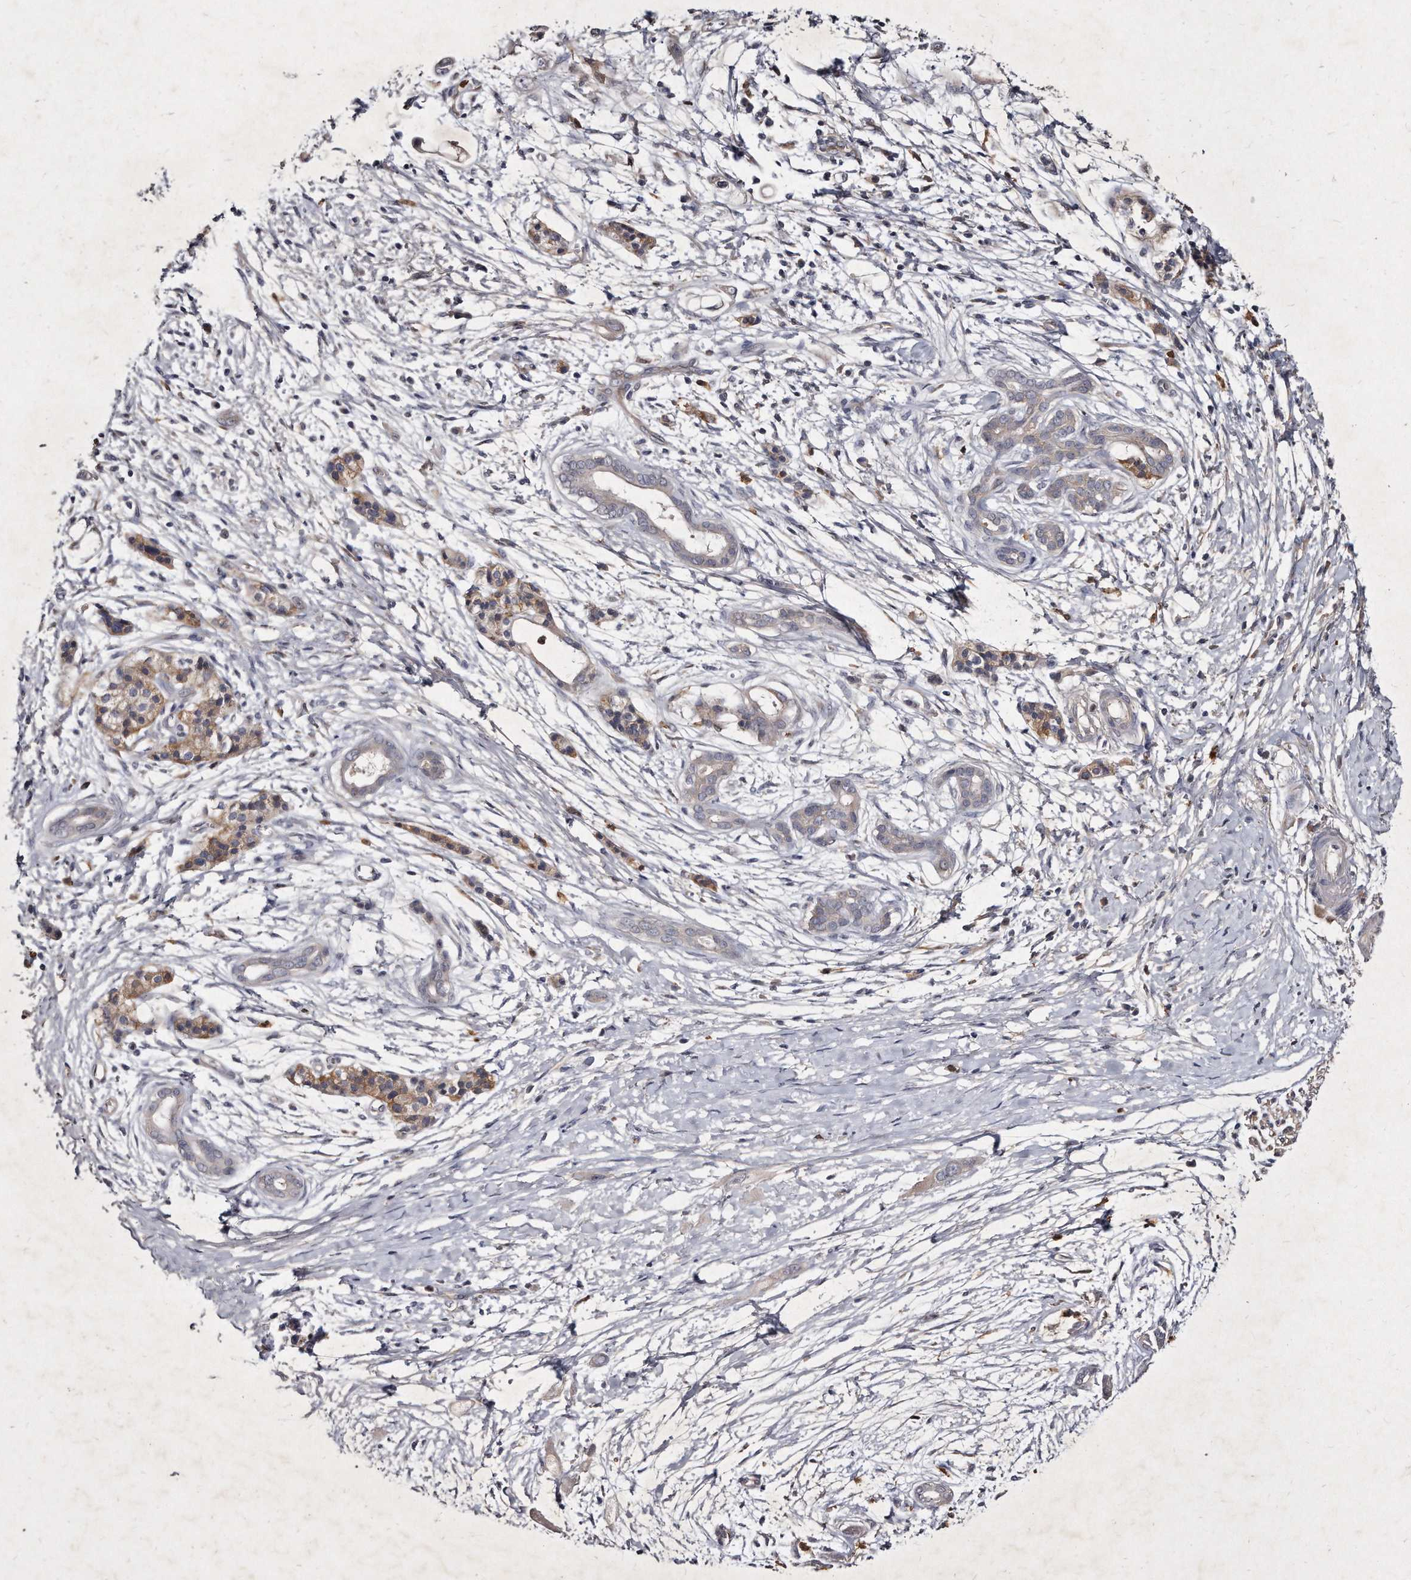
{"staining": {"intensity": "weak", "quantity": "<25%", "location": "cytoplasmic/membranous"}, "tissue": "pancreatic cancer", "cell_type": "Tumor cells", "image_type": "cancer", "snomed": [{"axis": "morphology", "description": "Adenocarcinoma, NOS"}, {"axis": "topography", "description": "Pancreas"}], "caption": "Micrograph shows no significant protein positivity in tumor cells of adenocarcinoma (pancreatic).", "gene": "KLHDC3", "patient": {"sex": "male", "age": 59}}